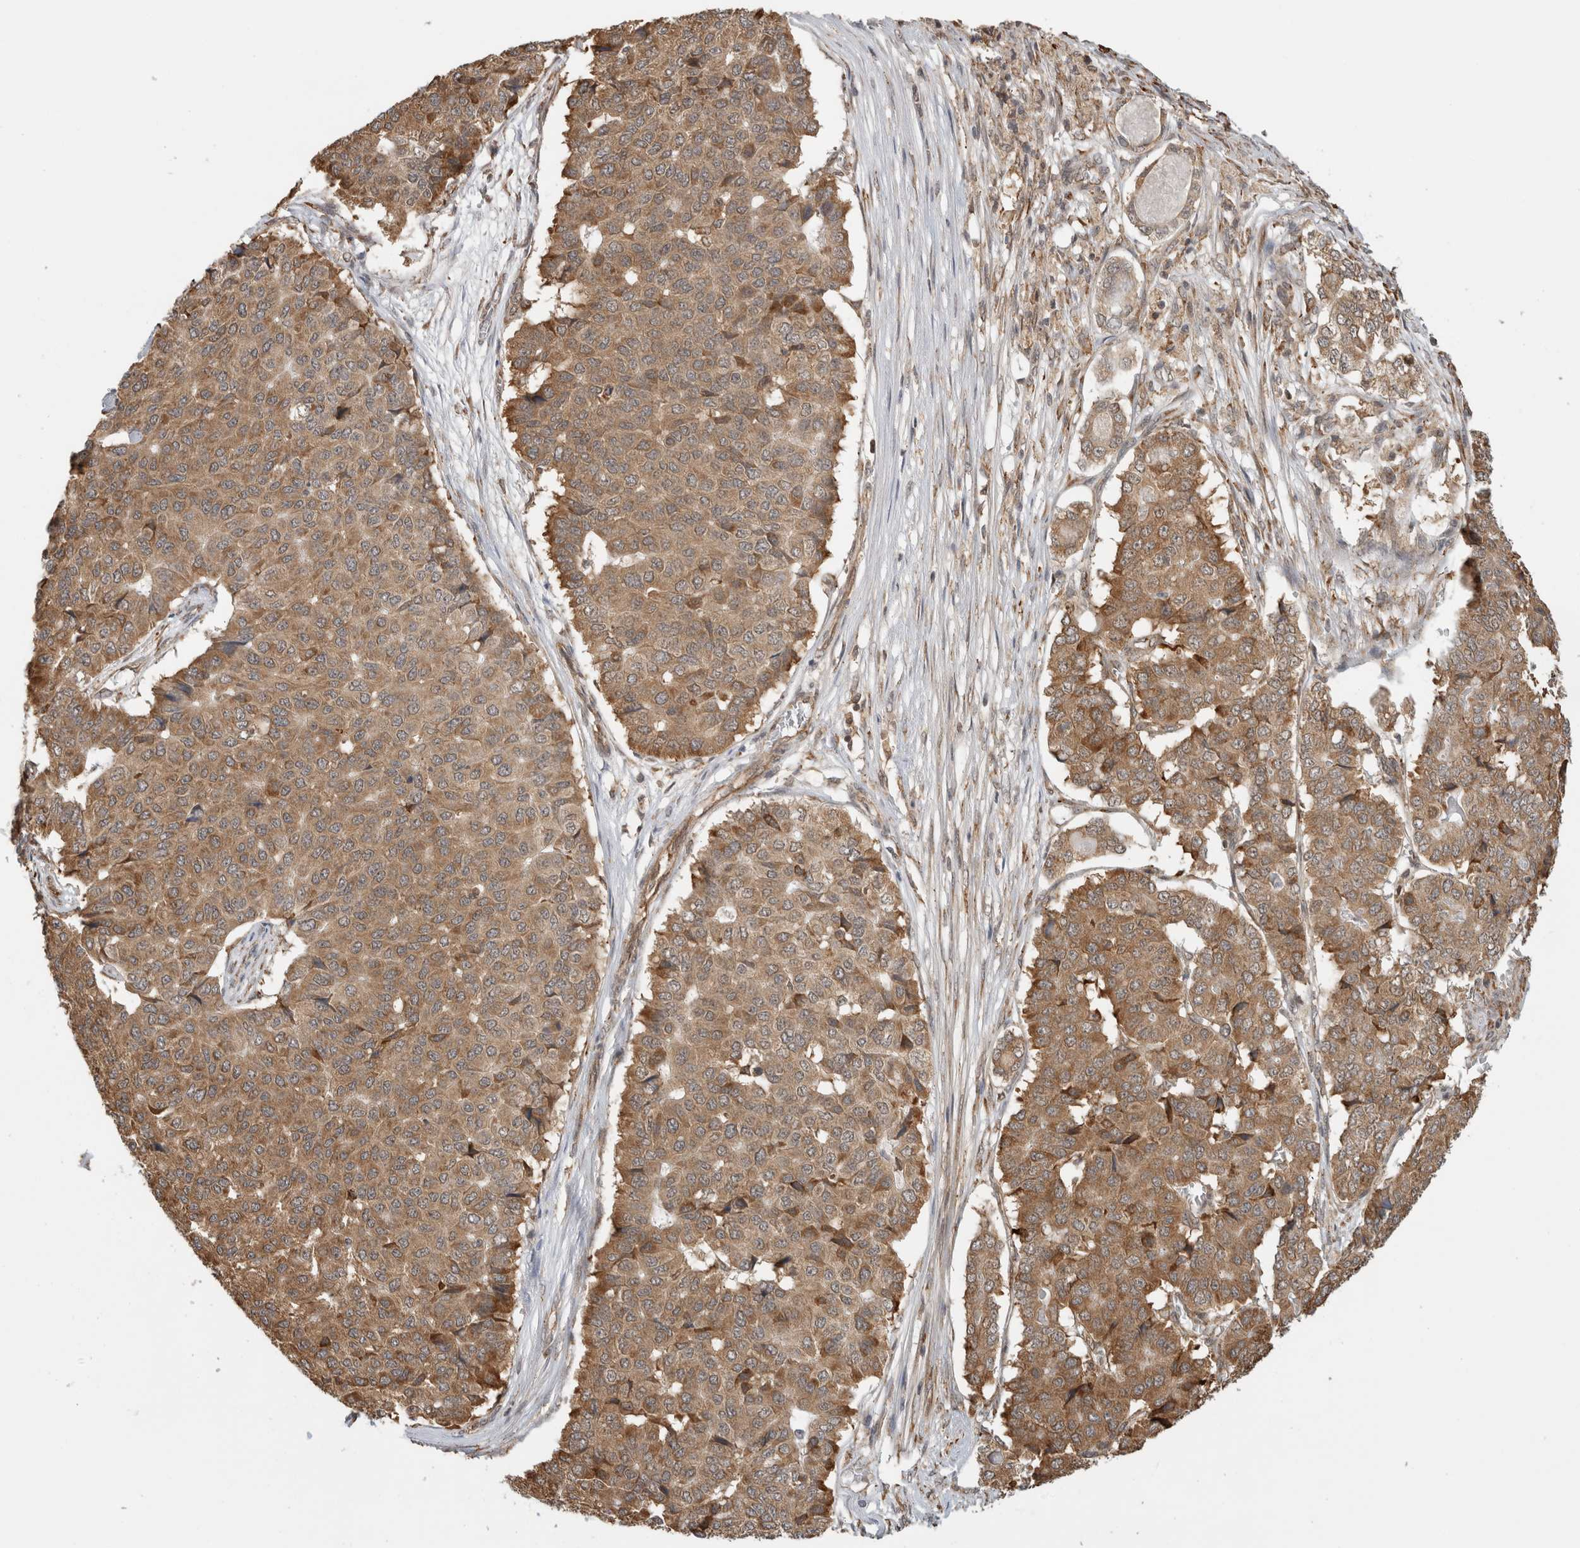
{"staining": {"intensity": "moderate", "quantity": ">75%", "location": "cytoplasmic/membranous"}, "tissue": "pancreatic cancer", "cell_type": "Tumor cells", "image_type": "cancer", "snomed": [{"axis": "morphology", "description": "Adenocarcinoma, NOS"}, {"axis": "topography", "description": "Pancreas"}], "caption": "This is an image of immunohistochemistry staining of pancreatic adenocarcinoma, which shows moderate expression in the cytoplasmic/membranous of tumor cells.", "gene": "MS4A7", "patient": {"sex": "male", "age": 50}}